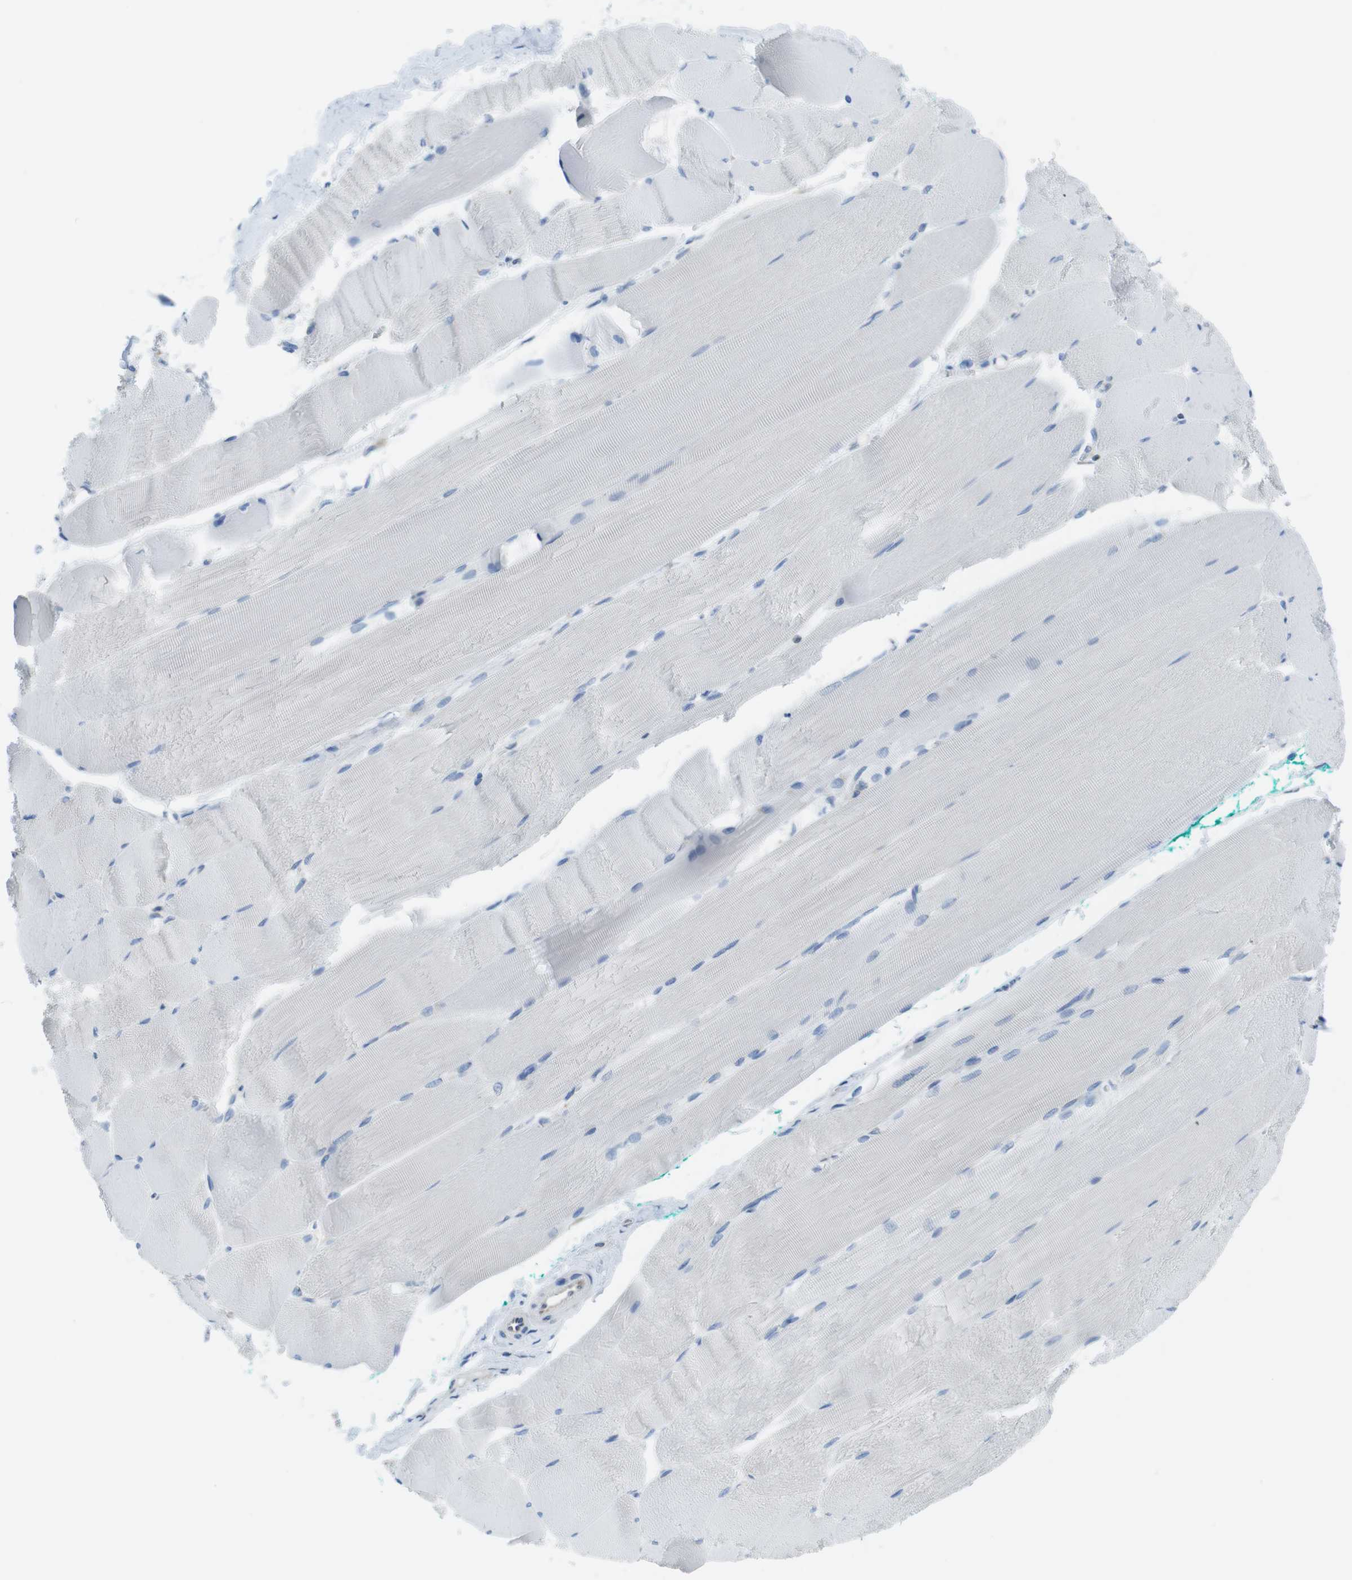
{"staining": {"intensity": "negative", "quantity": "none", "location": "none"}, "tissue": "skeletal muscle", "cell_type": "Myocytes", "image_type": "normal", "snomed": [{"axis": "morphology", "description": "Normal tissue, NOS"}, {"axis": "morphology", "description": "Squamous cell carcinoma, NOS"}, {"axis": "topography", "description": "Skeletal muscle"}], "caption": "The image reveals no significant positivity in myocytes of skeletal muscle. (DAB immunohistochemistry (IHC), high magnification).", "gene": "CLPTM1L", "patient": {"sex": "male", "age": 51}}